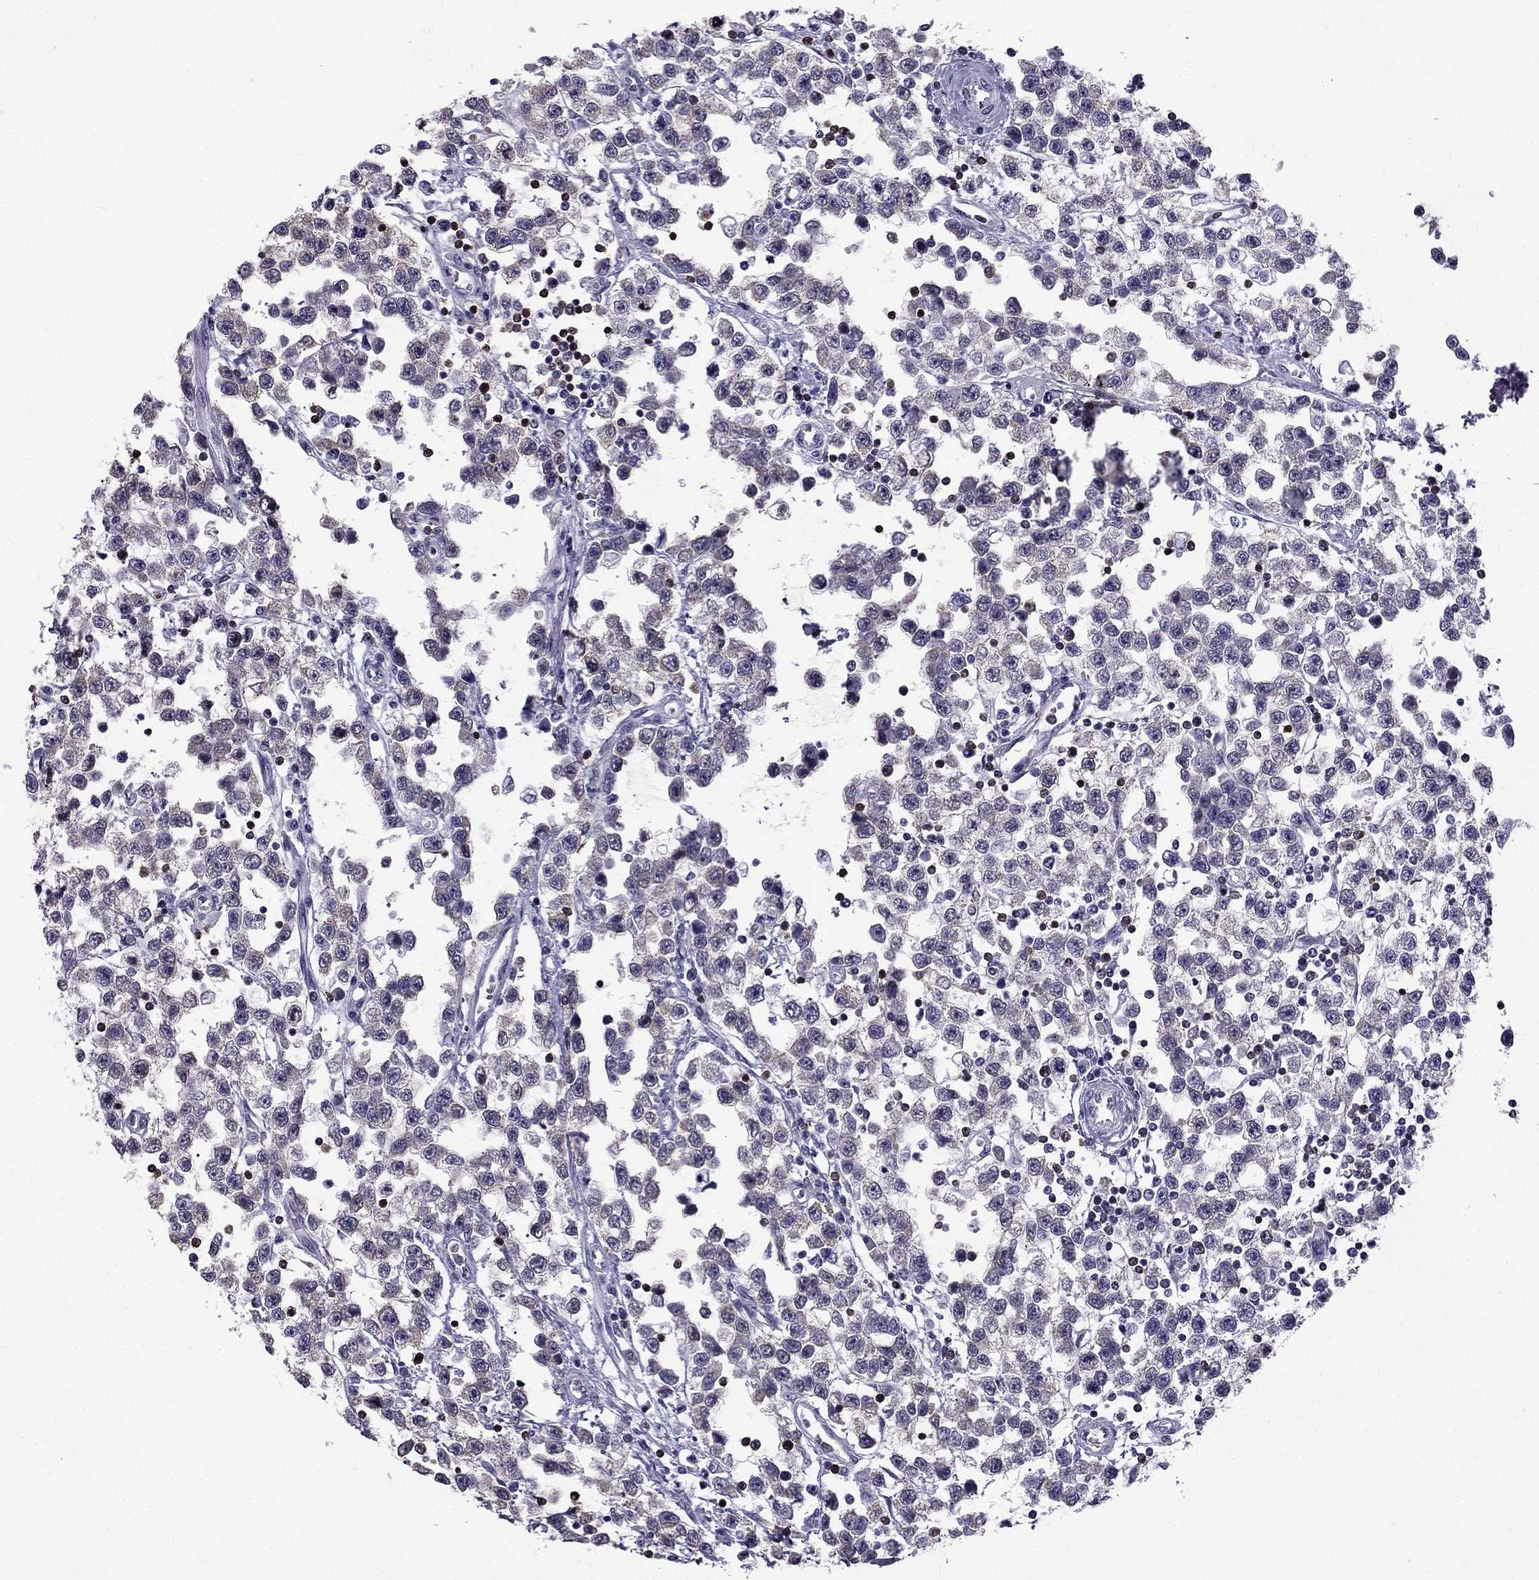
{"staining": {"intensity": "negative", "quantity": "none", "location": "none"}, "tissue": "testis cancer", "cell_type": "Tumor cells", "image_type": "cancer", "snomed": [{"axis": "morphology", "description": "Seminoma, NOS"}, {"axis": "topography", "description": "Testis"}], "caption": "This is a photomicrograph of immunohistochemistry staining of seminoma (testis), which shows no expression in tumor cells. (DAB (3,3'-diaminobenzidine) immunohistochemistry visualized using brightfield microscopy, high magnification).", "gene": "CCK", "patient": {"sex": "male", "age": 34}}